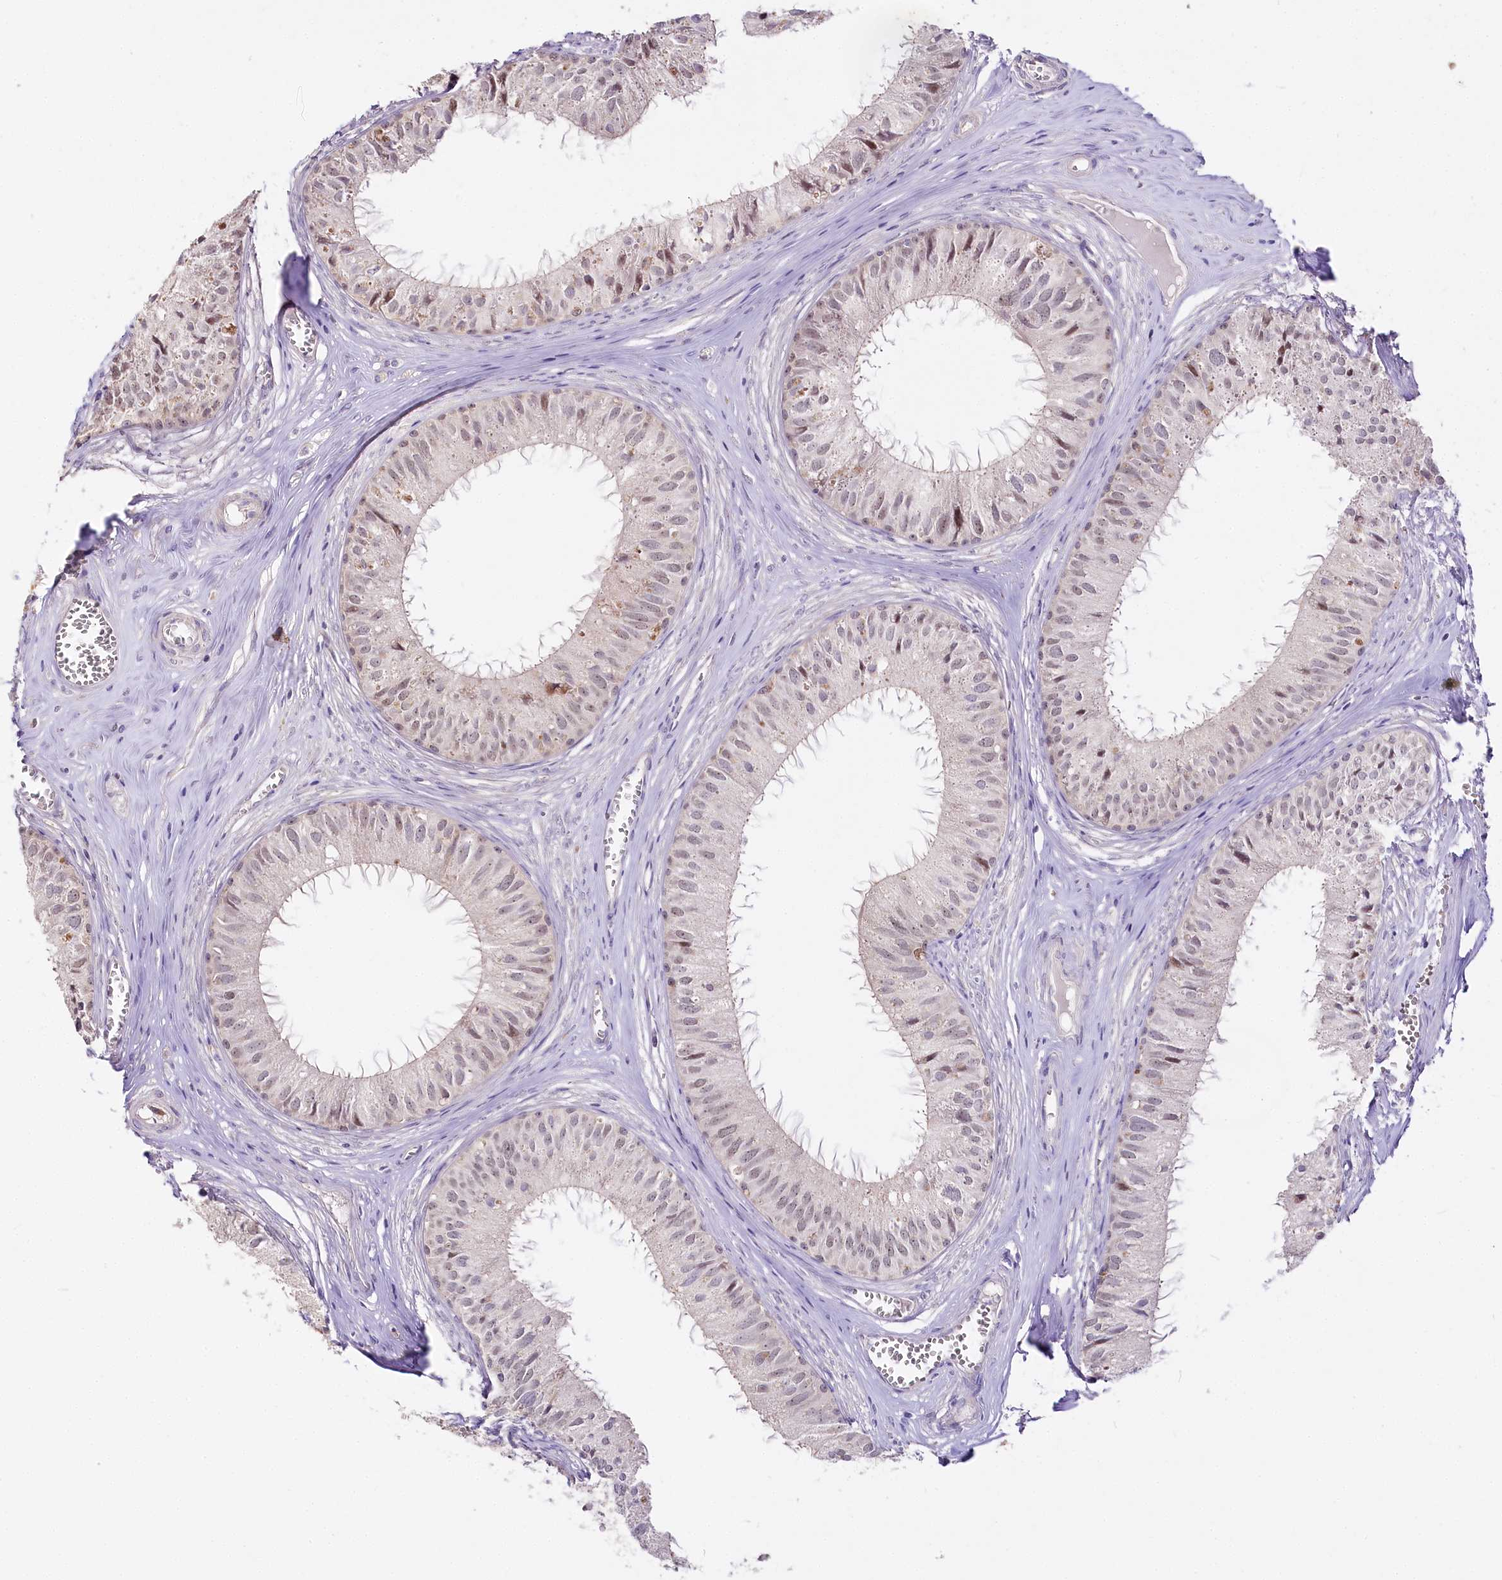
{"staining": {"intensity": "moderate", "quantity": "25%-75%", "location": "nuclear"}, "tissue": "epididymis", "cell_type": "Glandular cells", "image_type": "normal", "snomed": [{"axis": "morphology", "description": "Normal tissue, NOS"}, {"axis": "topography", "description": "Epididymis"}], "caption": "Epididymis stained with DAB immunohistochemistry (IHC) displays medium levels of moderate nuclear staining in about 25%-75% of glandular cells.", "gene": "ZNF226", "patient": {"sex": "male", "age": 36}}